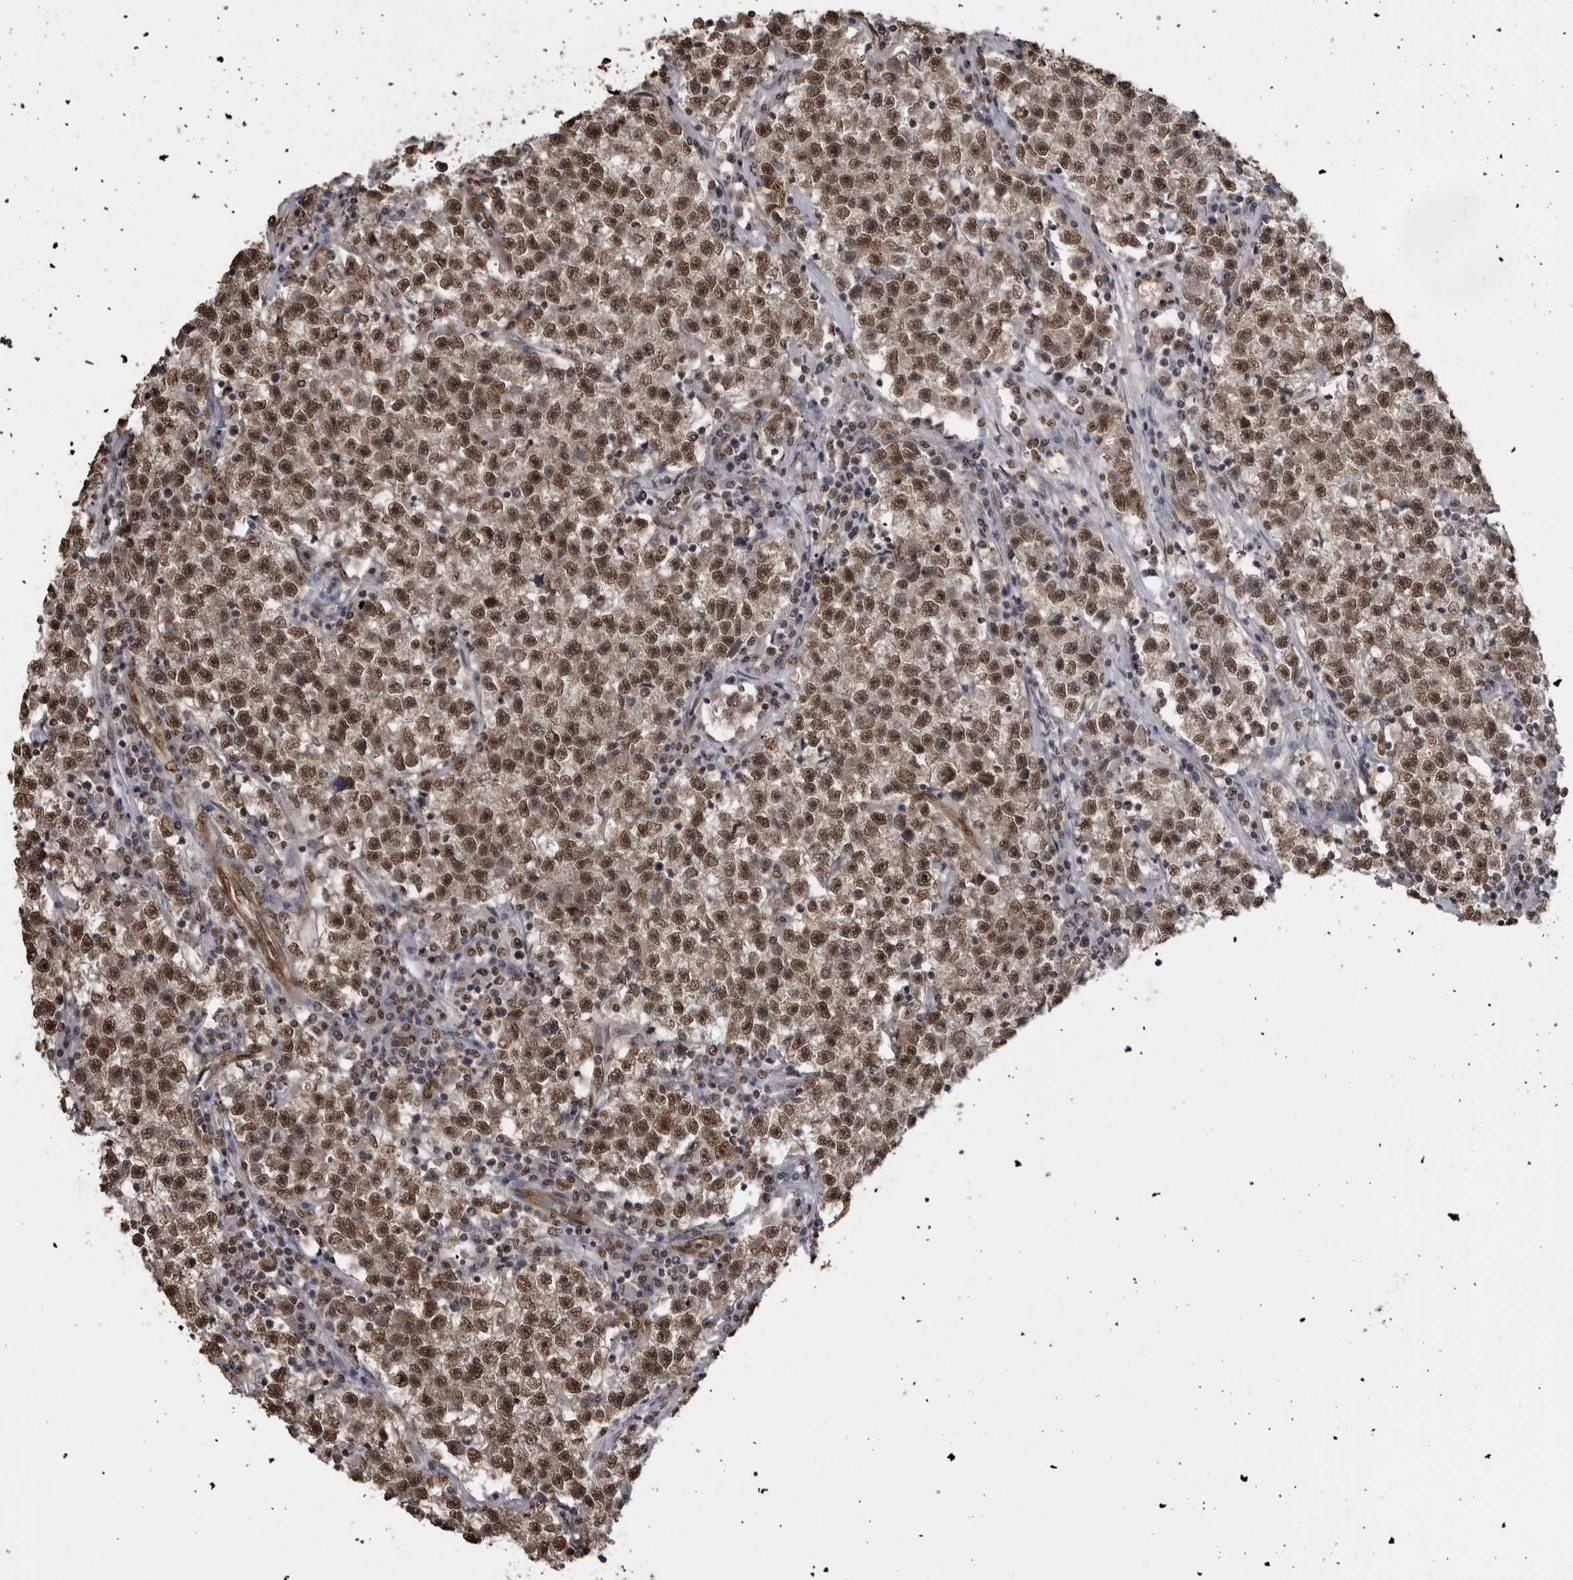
{"staining": {"intensity": "moderate", "quantity": ">75%", "location": "nuclear"}, "tissue": "testis cancer", "cell_type": "Tumor cells", "image_type": "cancer", "snomed": [{"axis": "morphology", "description": "Seminoma, NOS"}, {"axis": "topography", "description": "Testis"}], "caption": "A photomicrograph of human testis cancer (seminoma) stained for a protein displays moderate nuclear brown staining in tumor cells.", "gene": "SMAD2", "patient": {"sex": "male", "age": 22}}